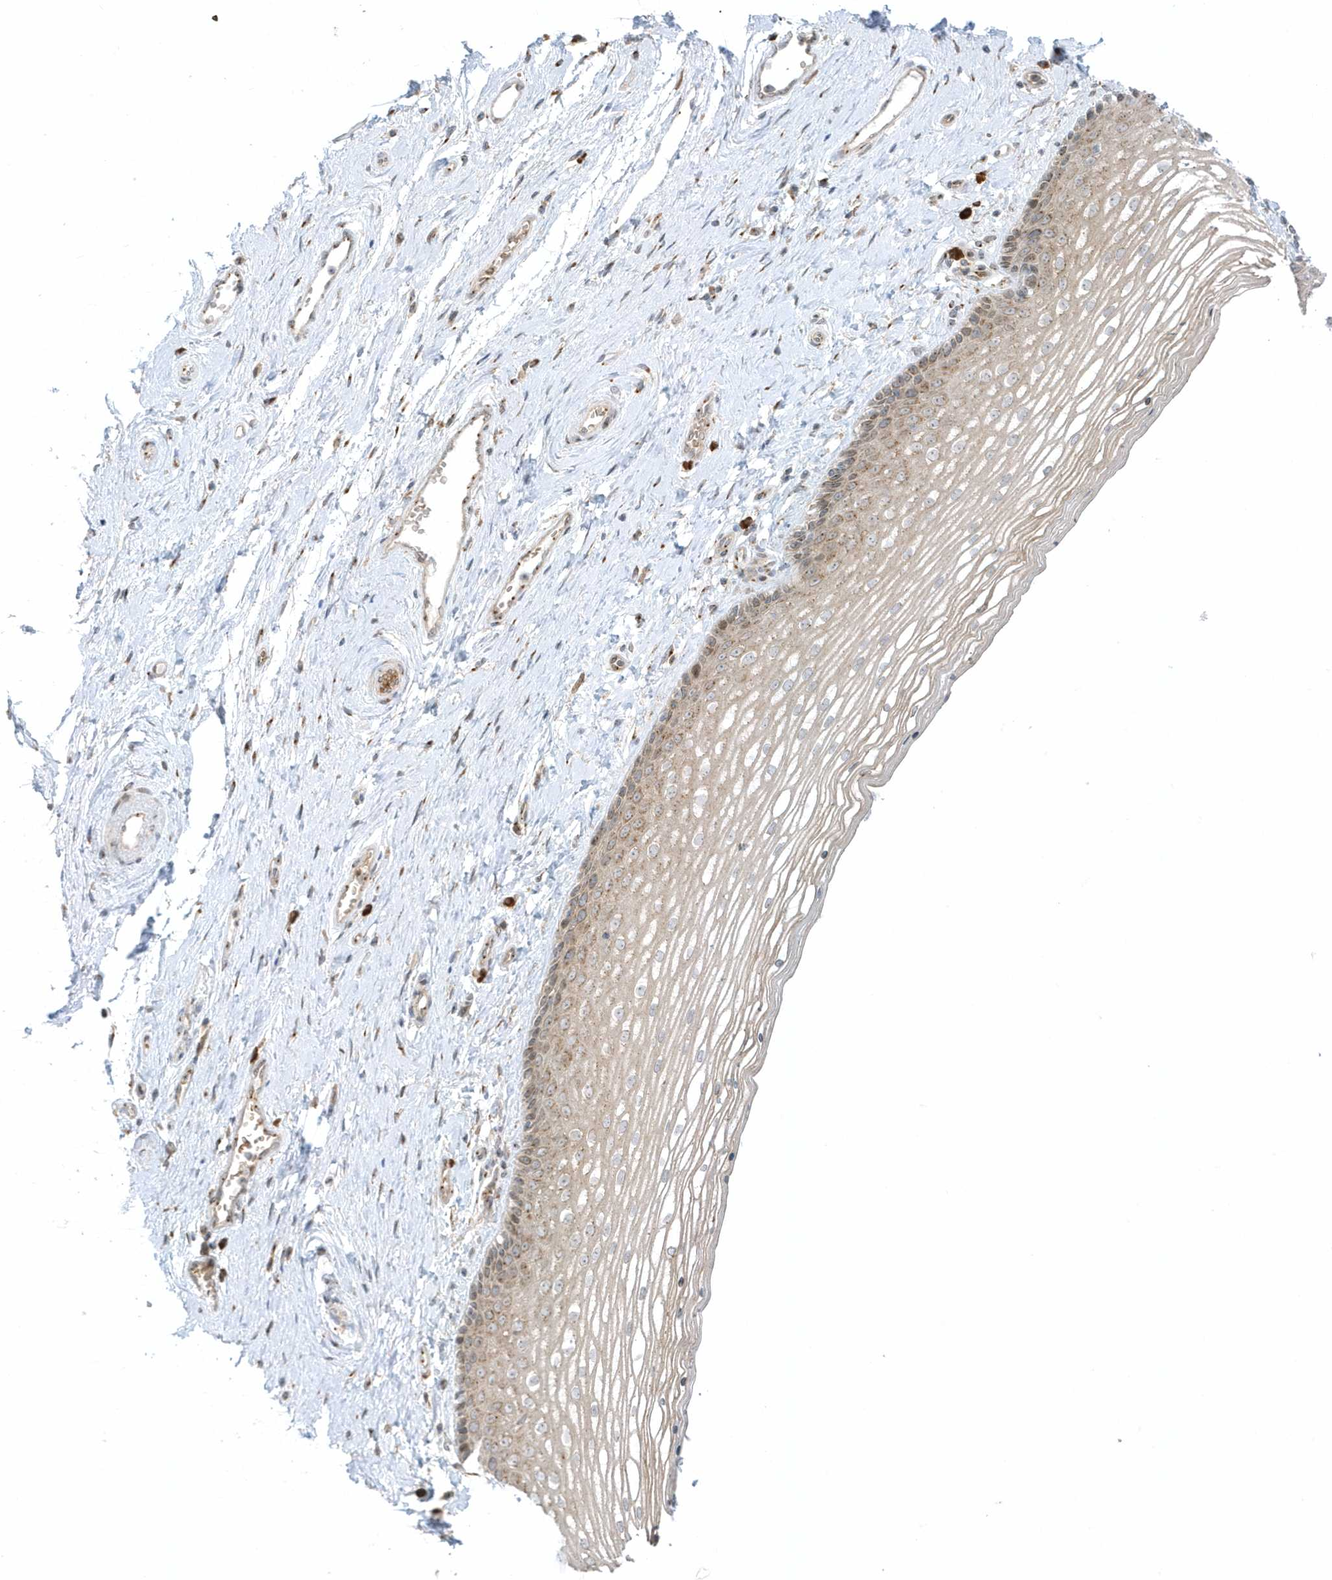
{"staining": {"intensity": "moderate", "quantity": "25%-75%", "location": "cytoplasmic/membranous"}, "tissue": "vagina", "cell_type": "Squamous epithelial cells", "image_type": "normal", "snomed": [{"axis": "morphology", "description": "Normal tissue, NOS"}, {"axis": "topography", "description": "Vagina"}], "caption": "Approximately 25%-75% of squamous epithelial cells in benign vagina display moderate cytoplasmic/membranous protein staining as visualized by brown immunohistochemical staining.", "gene": "RPP40", "patient": {"sex": "female", "age": 46}}